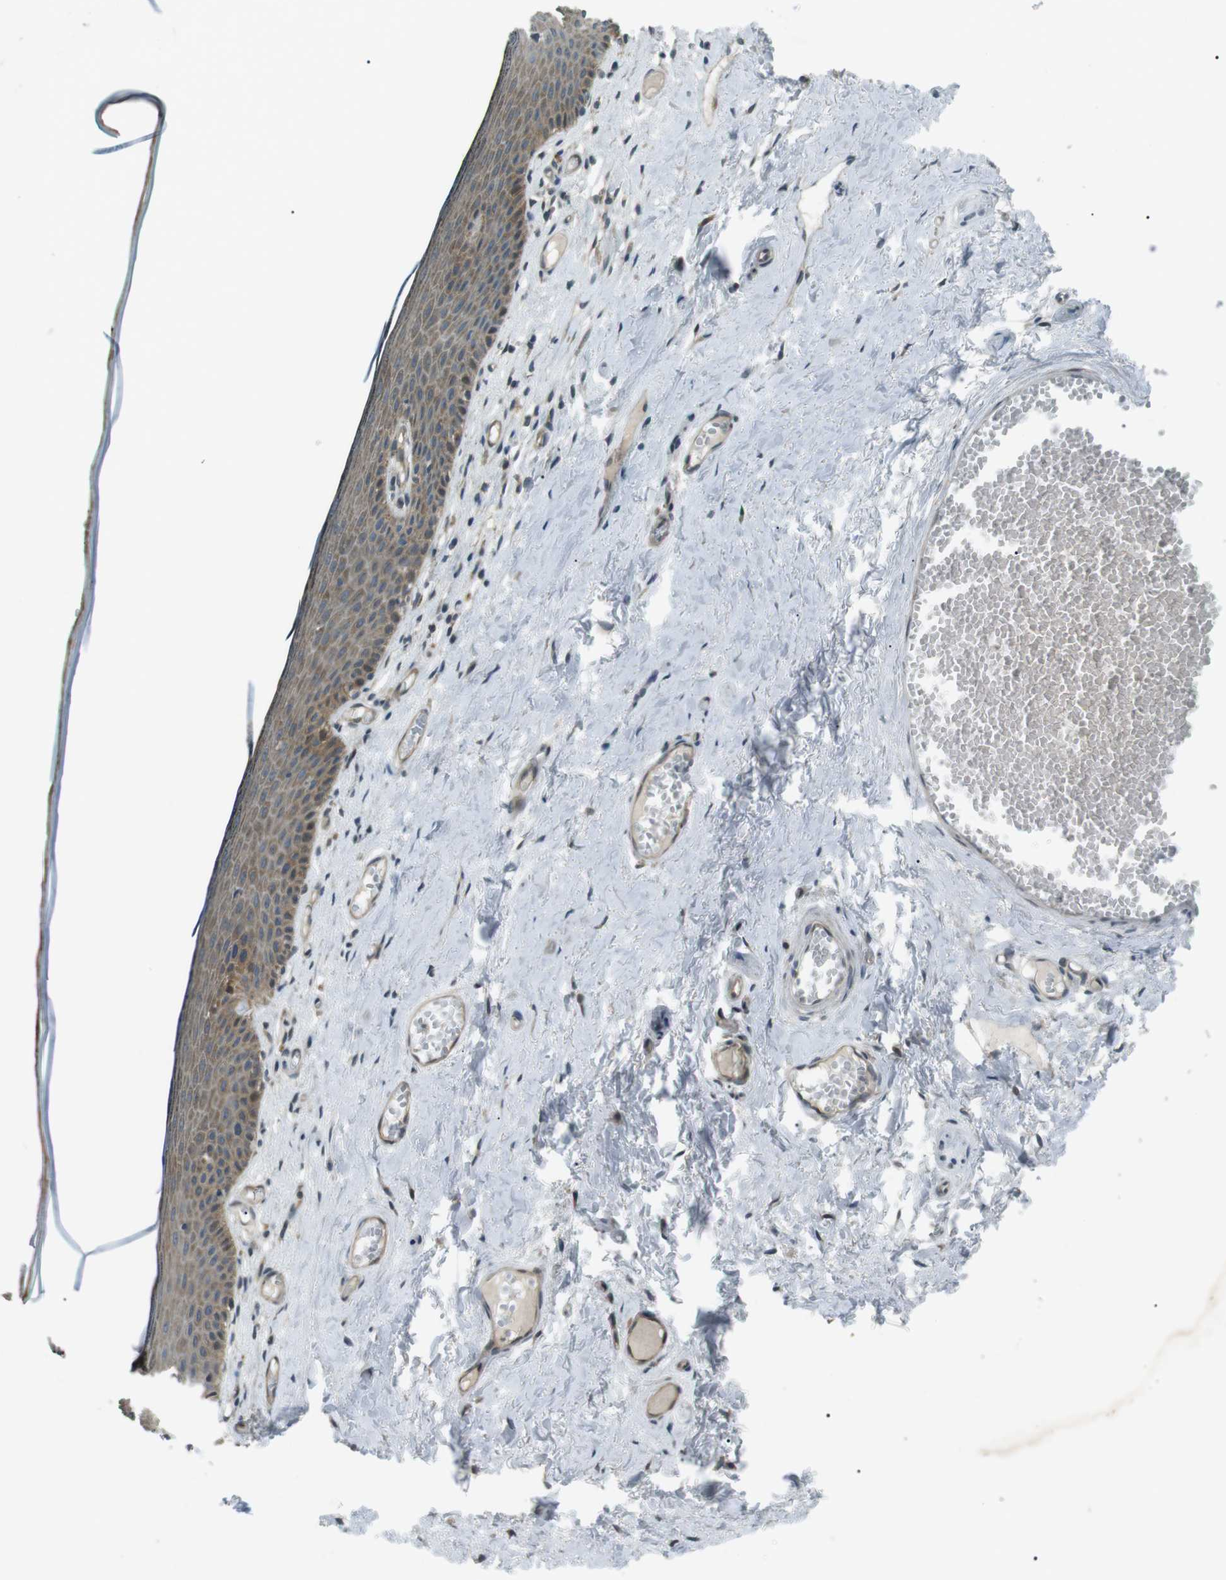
{"staining": {"intensity": "moderate", "quantity": ">75%", "location": "cytoplasmic/membranous"}, "tissue": "skin", "cell_type": "Epidermal cells", "image_type": "normal", "snomed": [{"axis": "morphology", "description": "Normal tissue, NOS"}, {"axis": "topography", "description": "Adipose tissue"}, {"axis": "topography", "description": "Vascular tissue"}, {"axis": "topography", "description": "Anal"}, {"axis": "topography", "description": "Peripheral nerve tissue"}], "caption": "Skin stained with immunohistochemistry demonstrates moderate cytoplasmic/membranous positivity in about >75% of epidermal cells.", "gene": "TMEM74", "patient": {"sex": "female", "age": 54}}